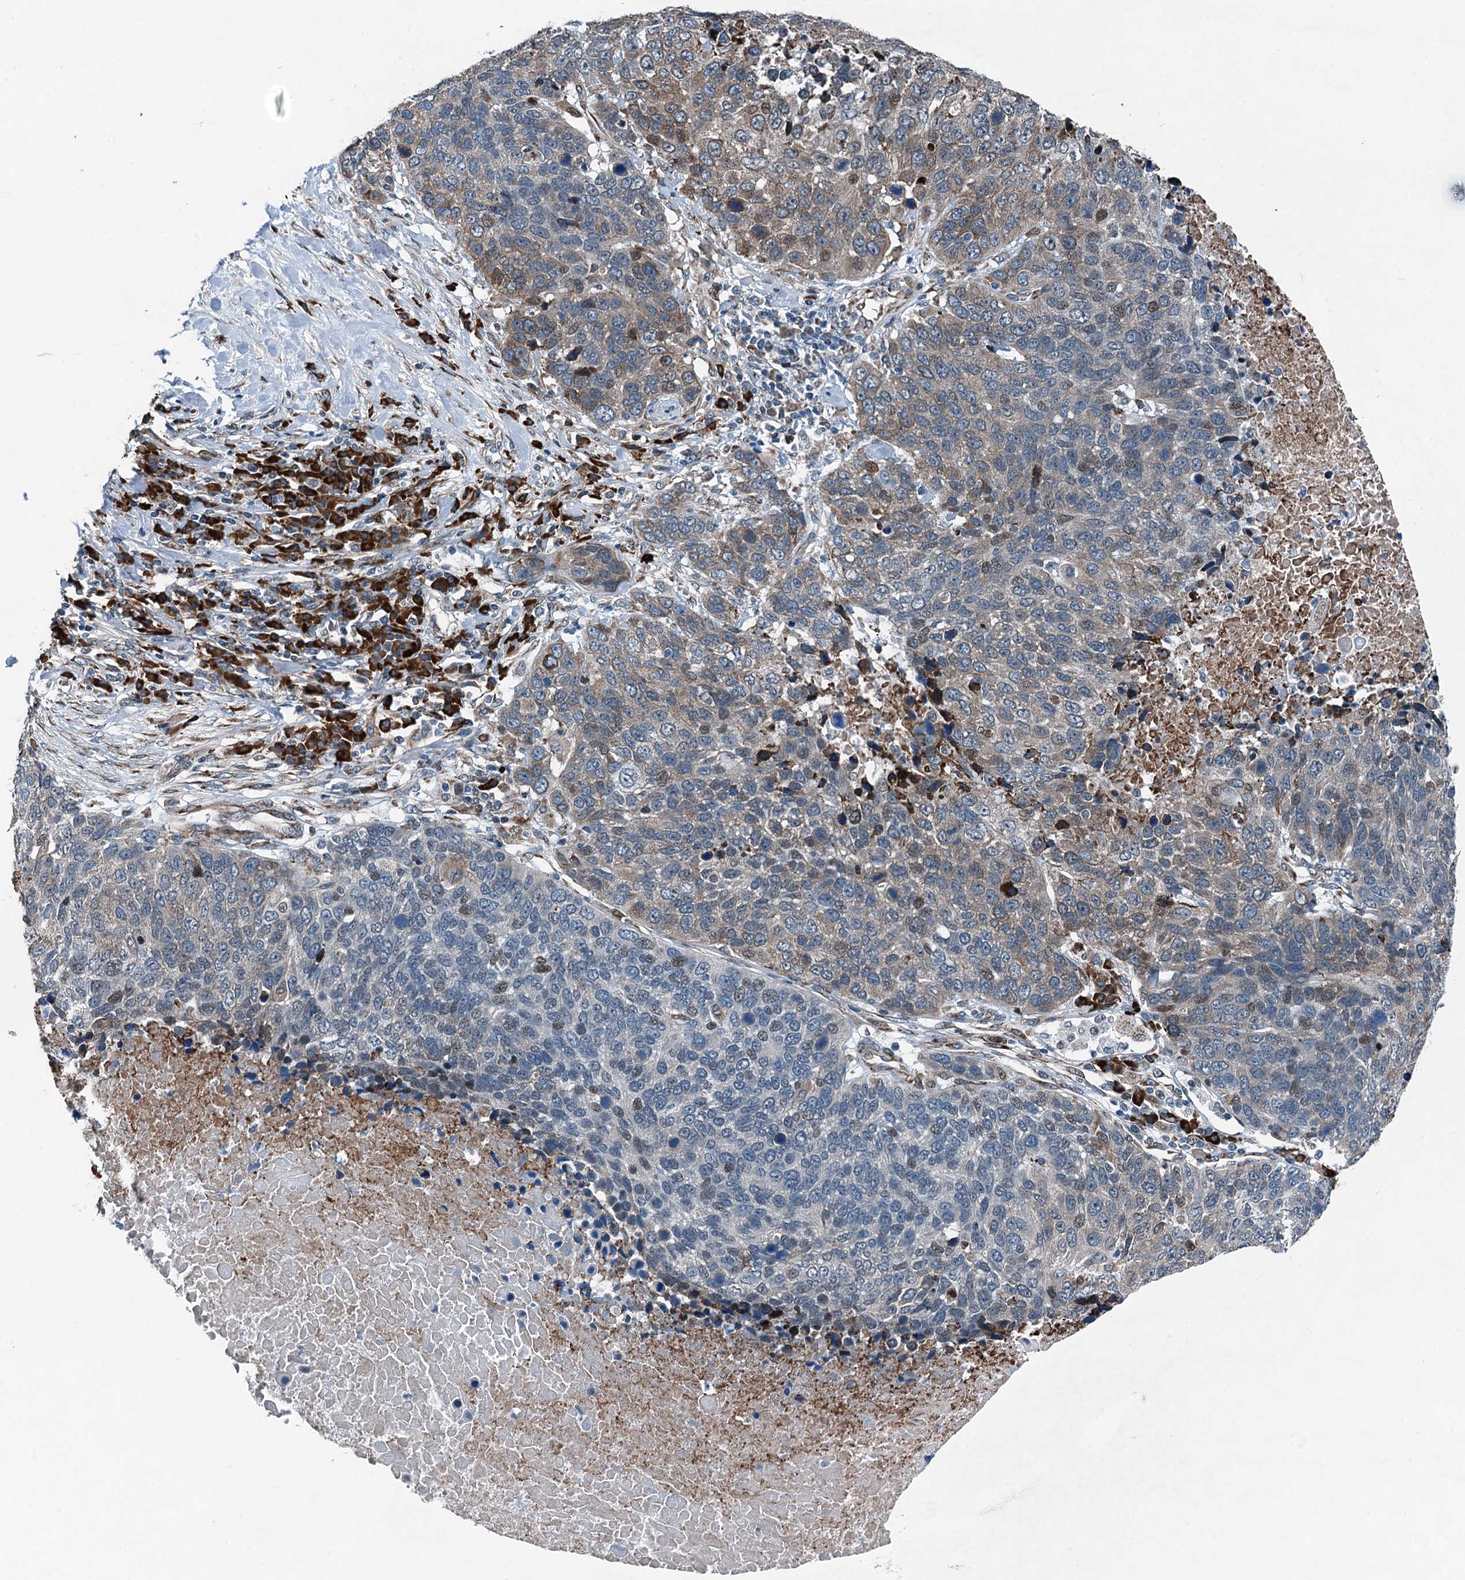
{"staining": {"intensity": "weak", "quantity": "<25%", "location": "cytoplasmic/membranous,nuclear"}, "tissue": "lung cancer", "cell_type": "Tumor cells", "image_type": "cancer", "snomed": [{"axis": "morphology", "description": "Normal tissue, NOS"}, {"axis": "morphology", "description": "Squamous cell carcinoma, NOS"}, {"axis": "topography", "description": "Lymph node"}, {"axis": "topography", "description": "Lung"}], "caption": "Lung cancer was stained to show a protein in brown. There is no significant staining in tumor cells. (Stains: DAB (3,3'-diaminobenzidine) immunohistochemistry with hematoxylin counter stain, Microscopy: brightfield microscopy at high magnification).", "gene": "TAMALIN", "patient": {"sex": "male", "age": 66}}